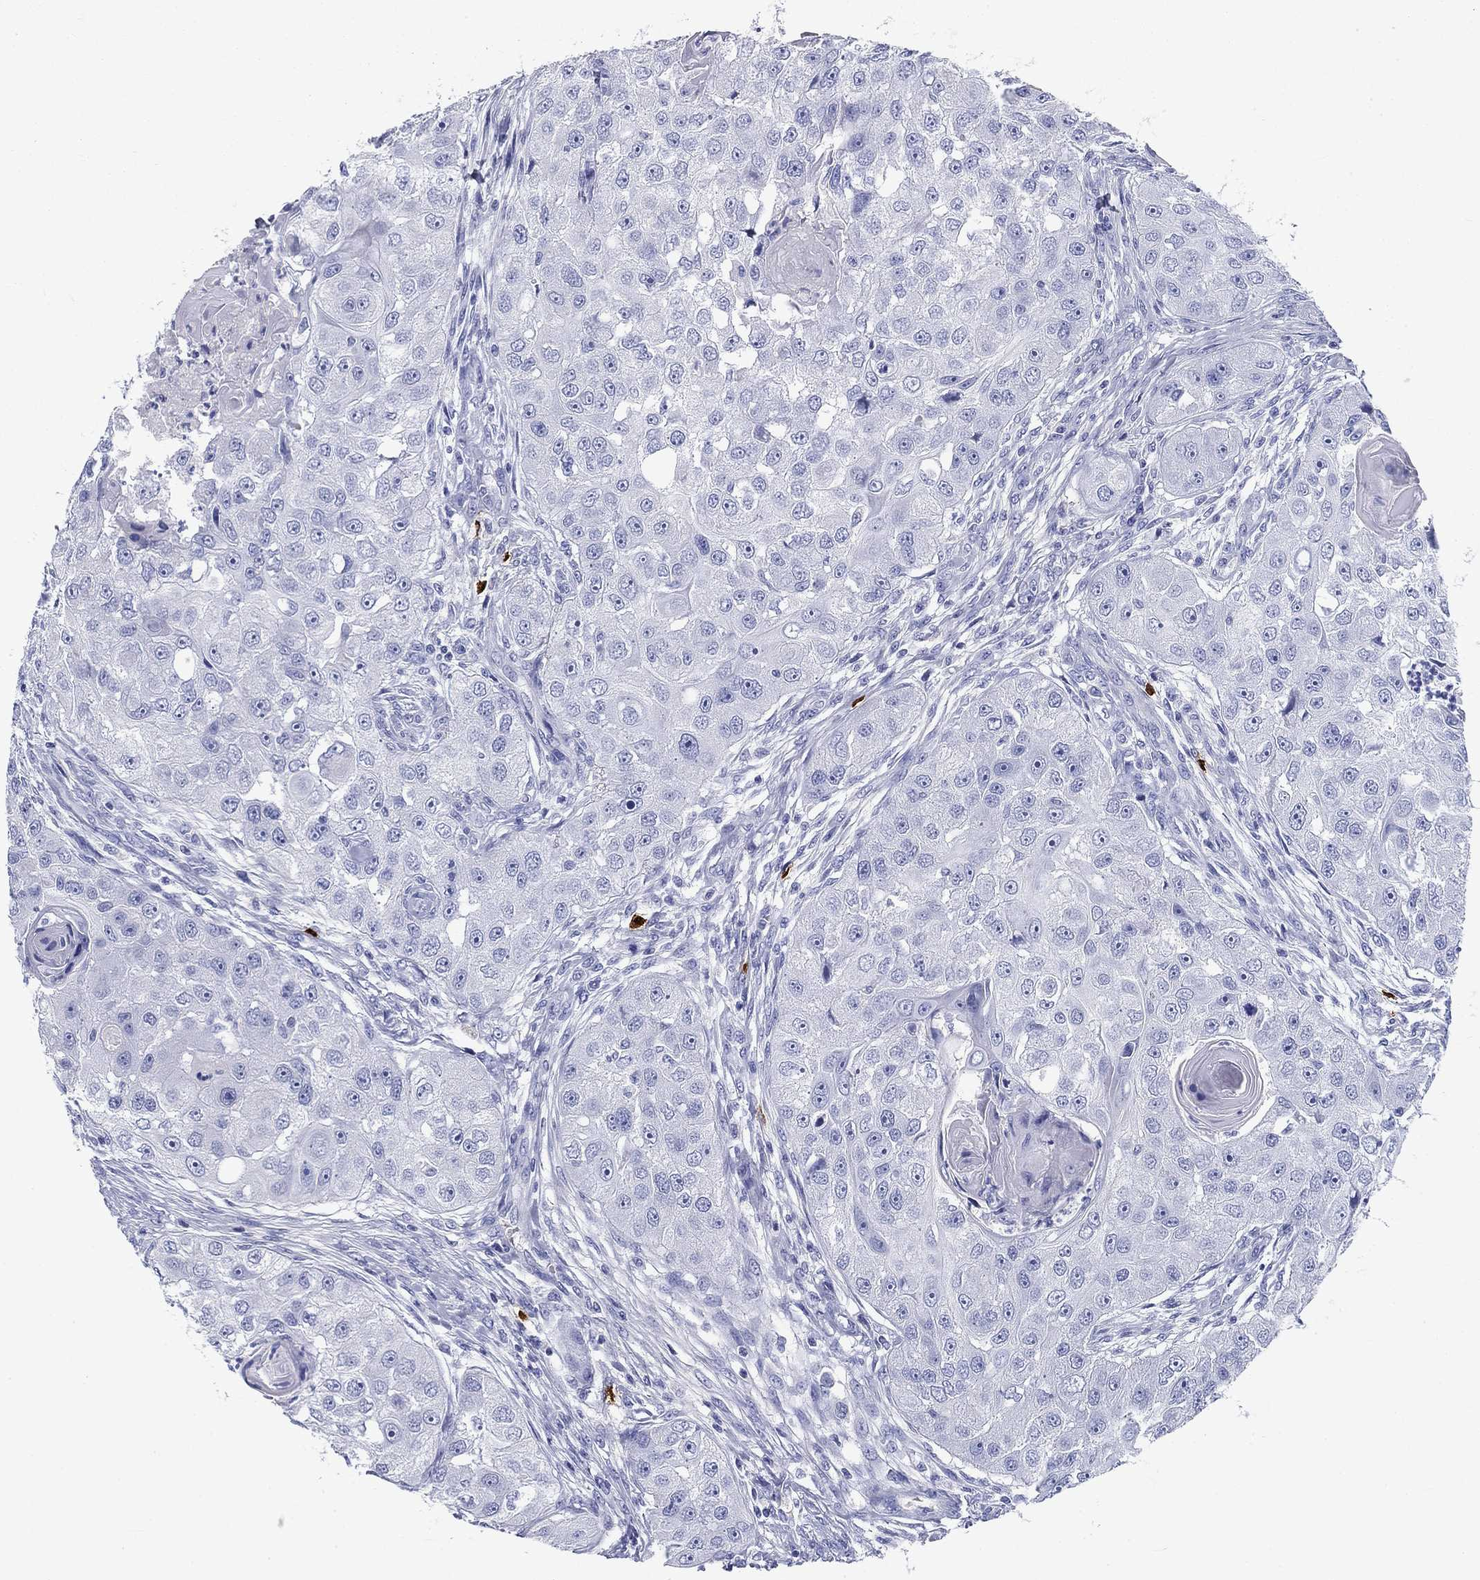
{"staining": {"intensity": "negative", "quantity": "none", "location": "none"}, "tissue": "head and neck cancer", "cell_type": "Tumor cells", "image_type": "cancer", "snomed": [{"axis": "morphology", "description": "Squamous cell carcinoma, NOS"}, {"axis": "topography", "description": "Head-Neck"}], "caption": "The photomicrograph reveals no staining of tumor cells in squamous cell carcinoma (head and neck). (Brightfield microscopy of DAB (3,3'-diaminobenzidine) immunohistochemistry (IHC) at high magnification).", "gene": "CD40LG", "patient": {"sex": "male", "age": 51}}